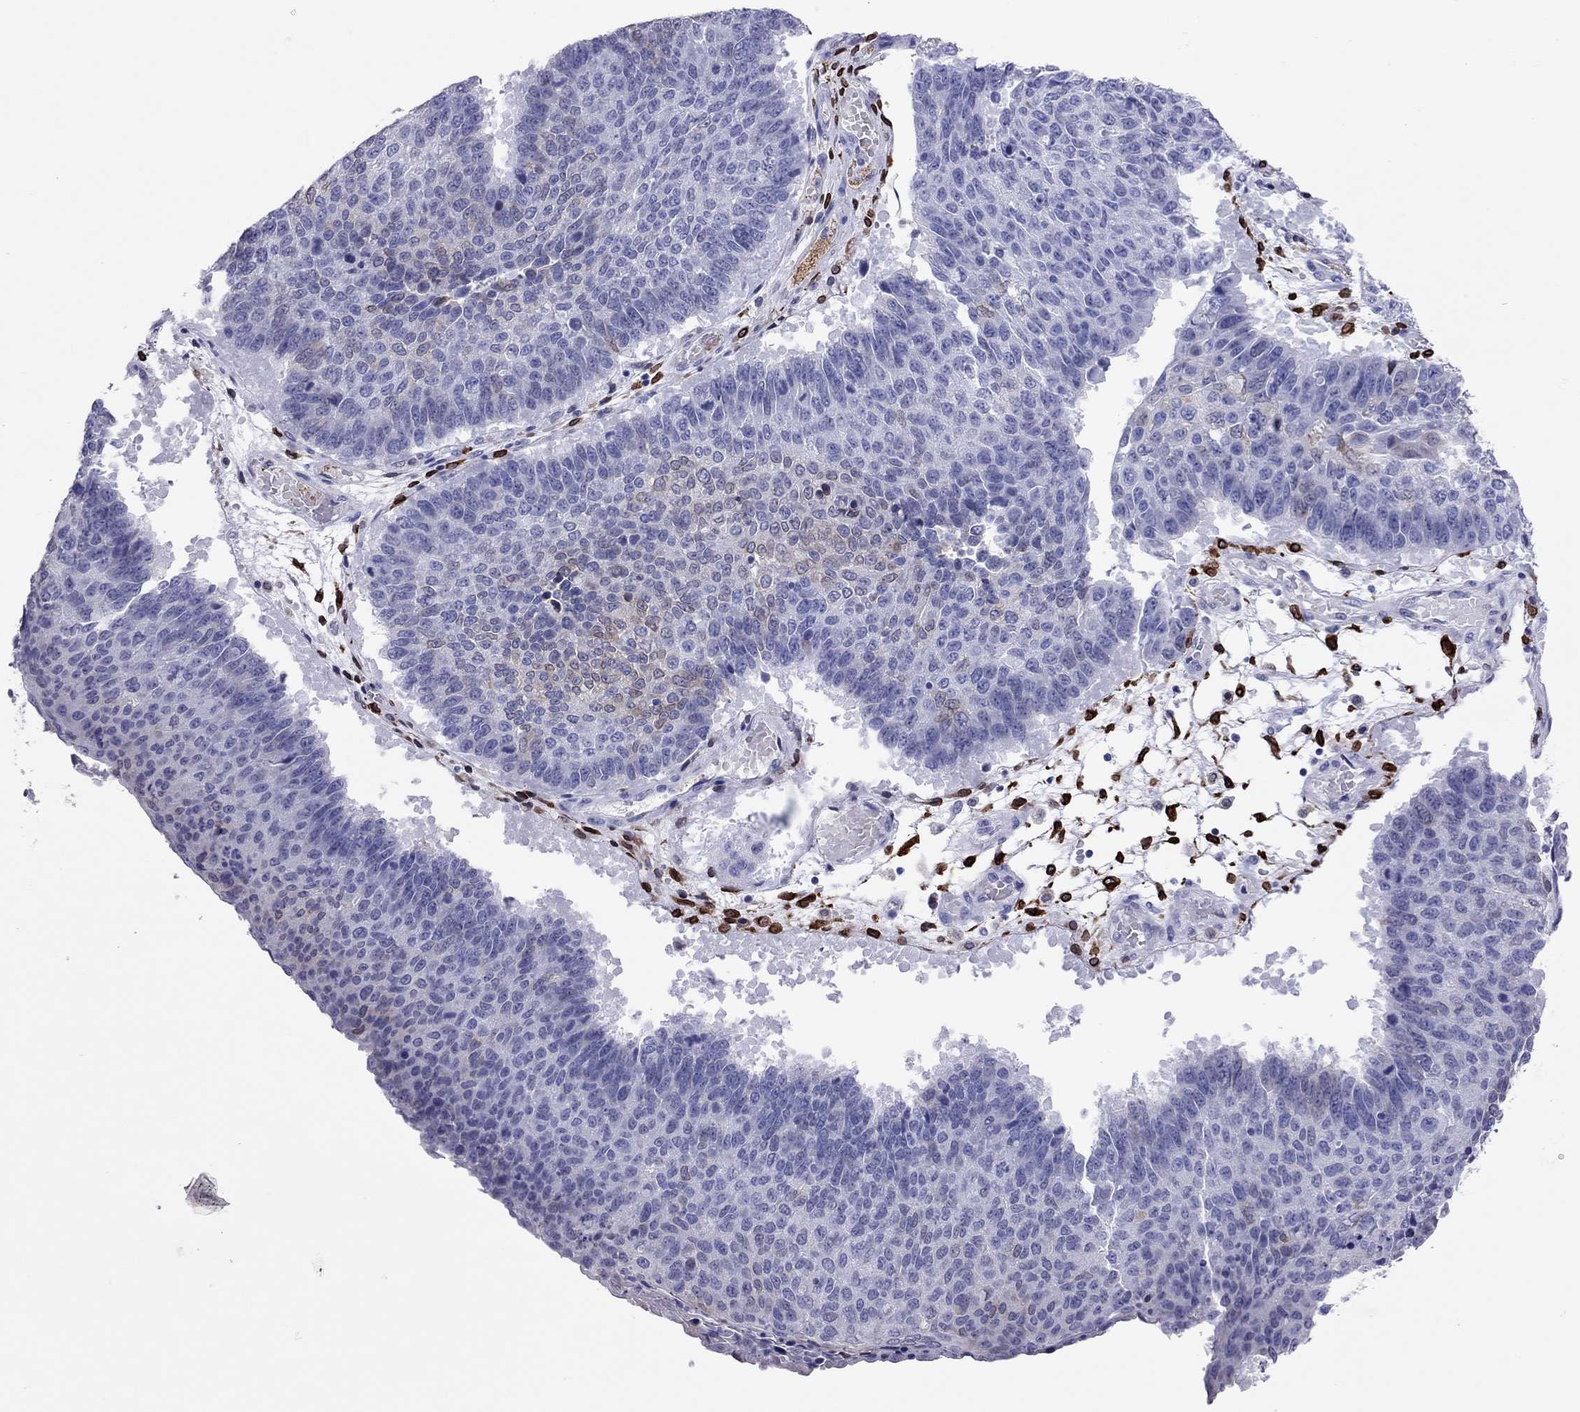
{"staining": {"intensity": "negative", "quantity": "none", "location": "none"}, "tissue": "lung cancer", "cell_type": "Tumor cells", "image_type": "cancer", "snomed": [{"axis": "morphology", "description": "Squamous cell carcinoma, NOS"}, {"axis": "topography", "description": "Lung"}], "caption": "Immunohistochemistry of squamous cell carcinoma (lung) exhibits no staining in tumor cells.", "gene": "ADORA2A", "patient": {"sex": "male", "age": 73}}